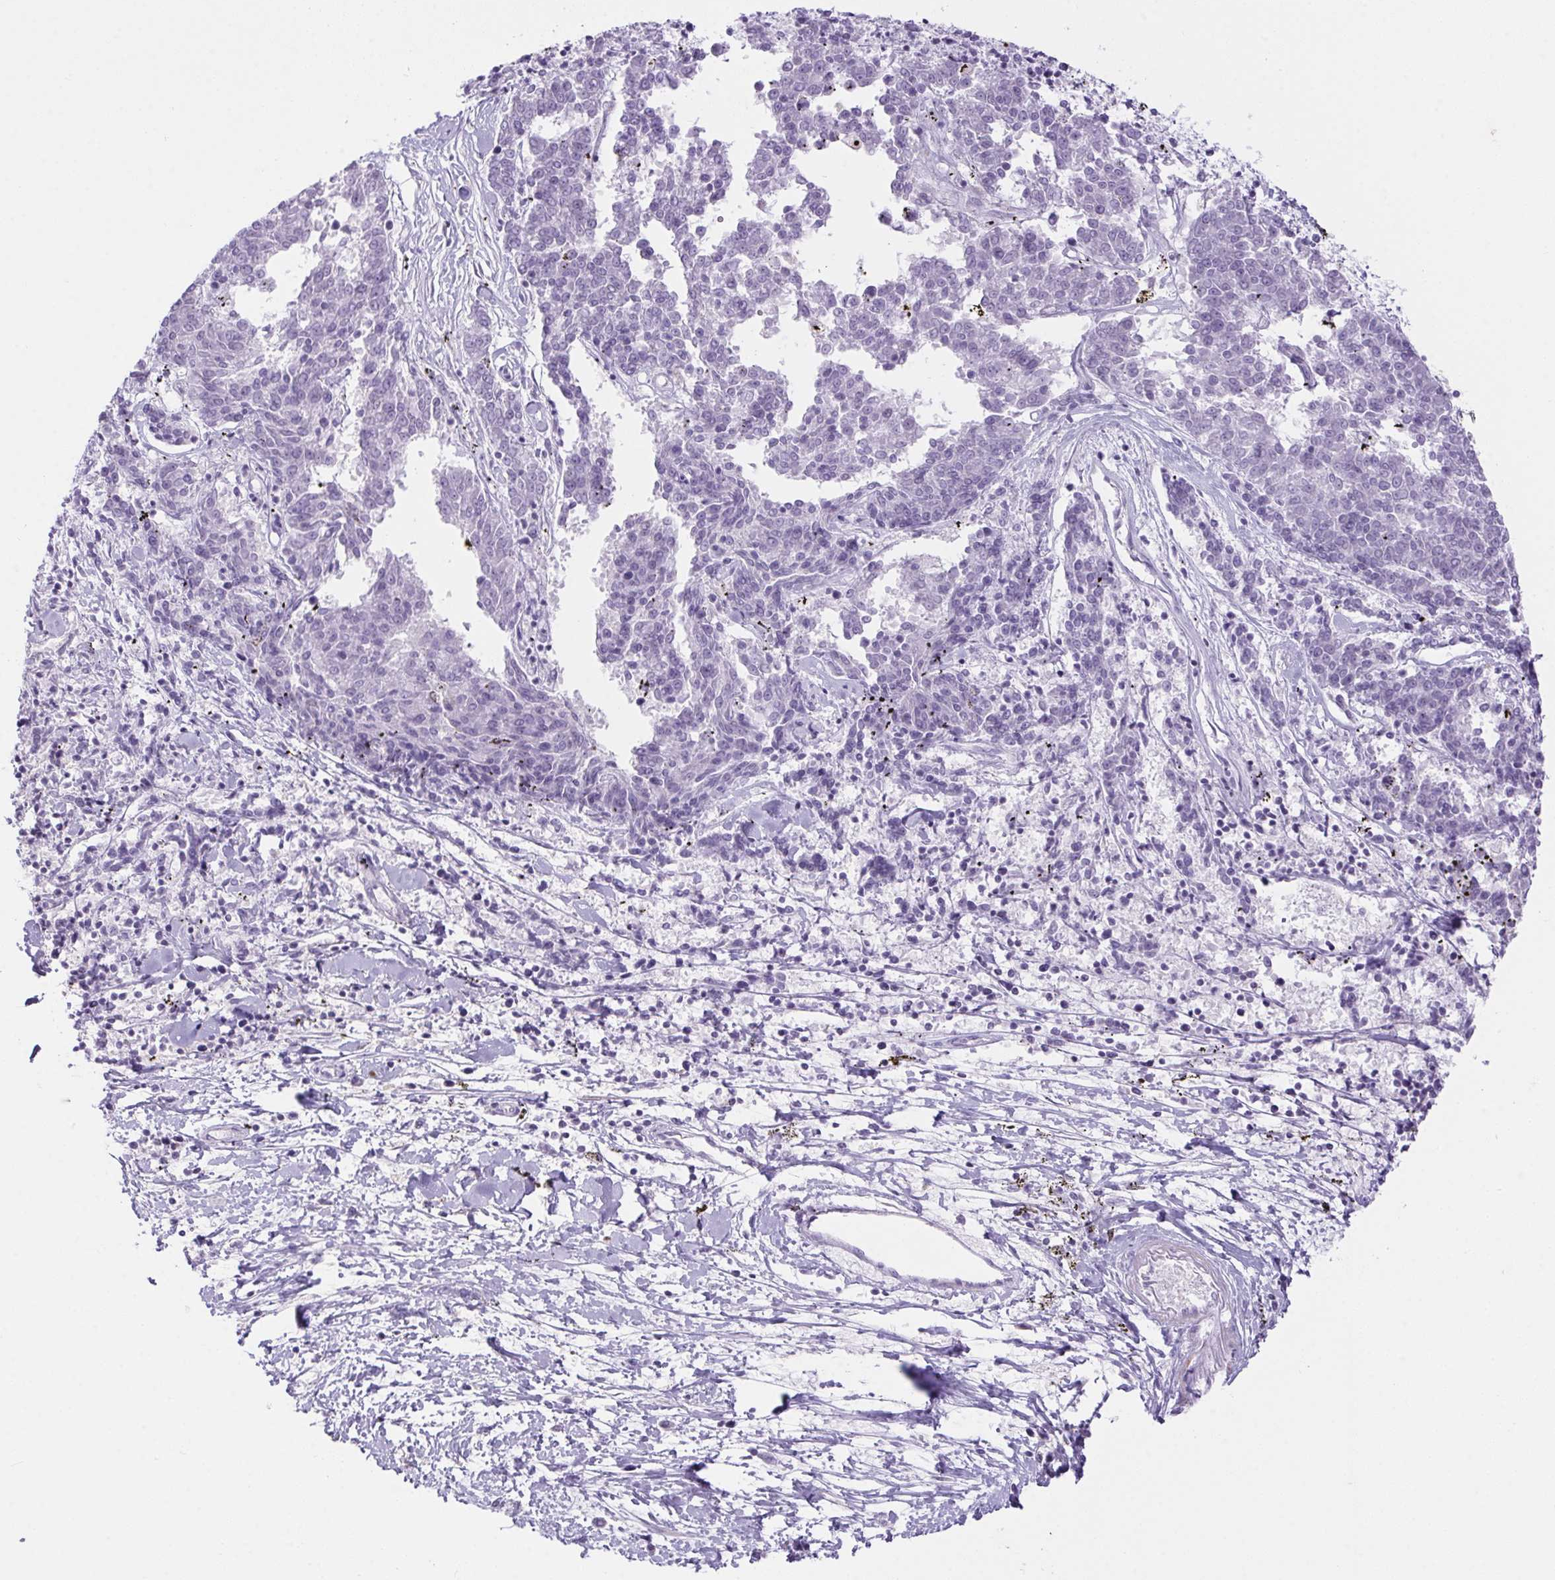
{"staining": {"intensity": "negative", "quantity": "none", "location": "none"}, "tissue": "melanoma", "cell_type": "Tumor cells", "image_type": "cancer", "snomed": [{"axis": "morphology", "description": "Malignant melanoma, NOS"}, {"axis": "topography", "description": "Skin"}], "caption": "Malignant melanoma was stained to show a protein in brown. There is no significant positivity in tumor cells.", "gene": "DDX17", "patient": {"sex": "female", "age": 72}}